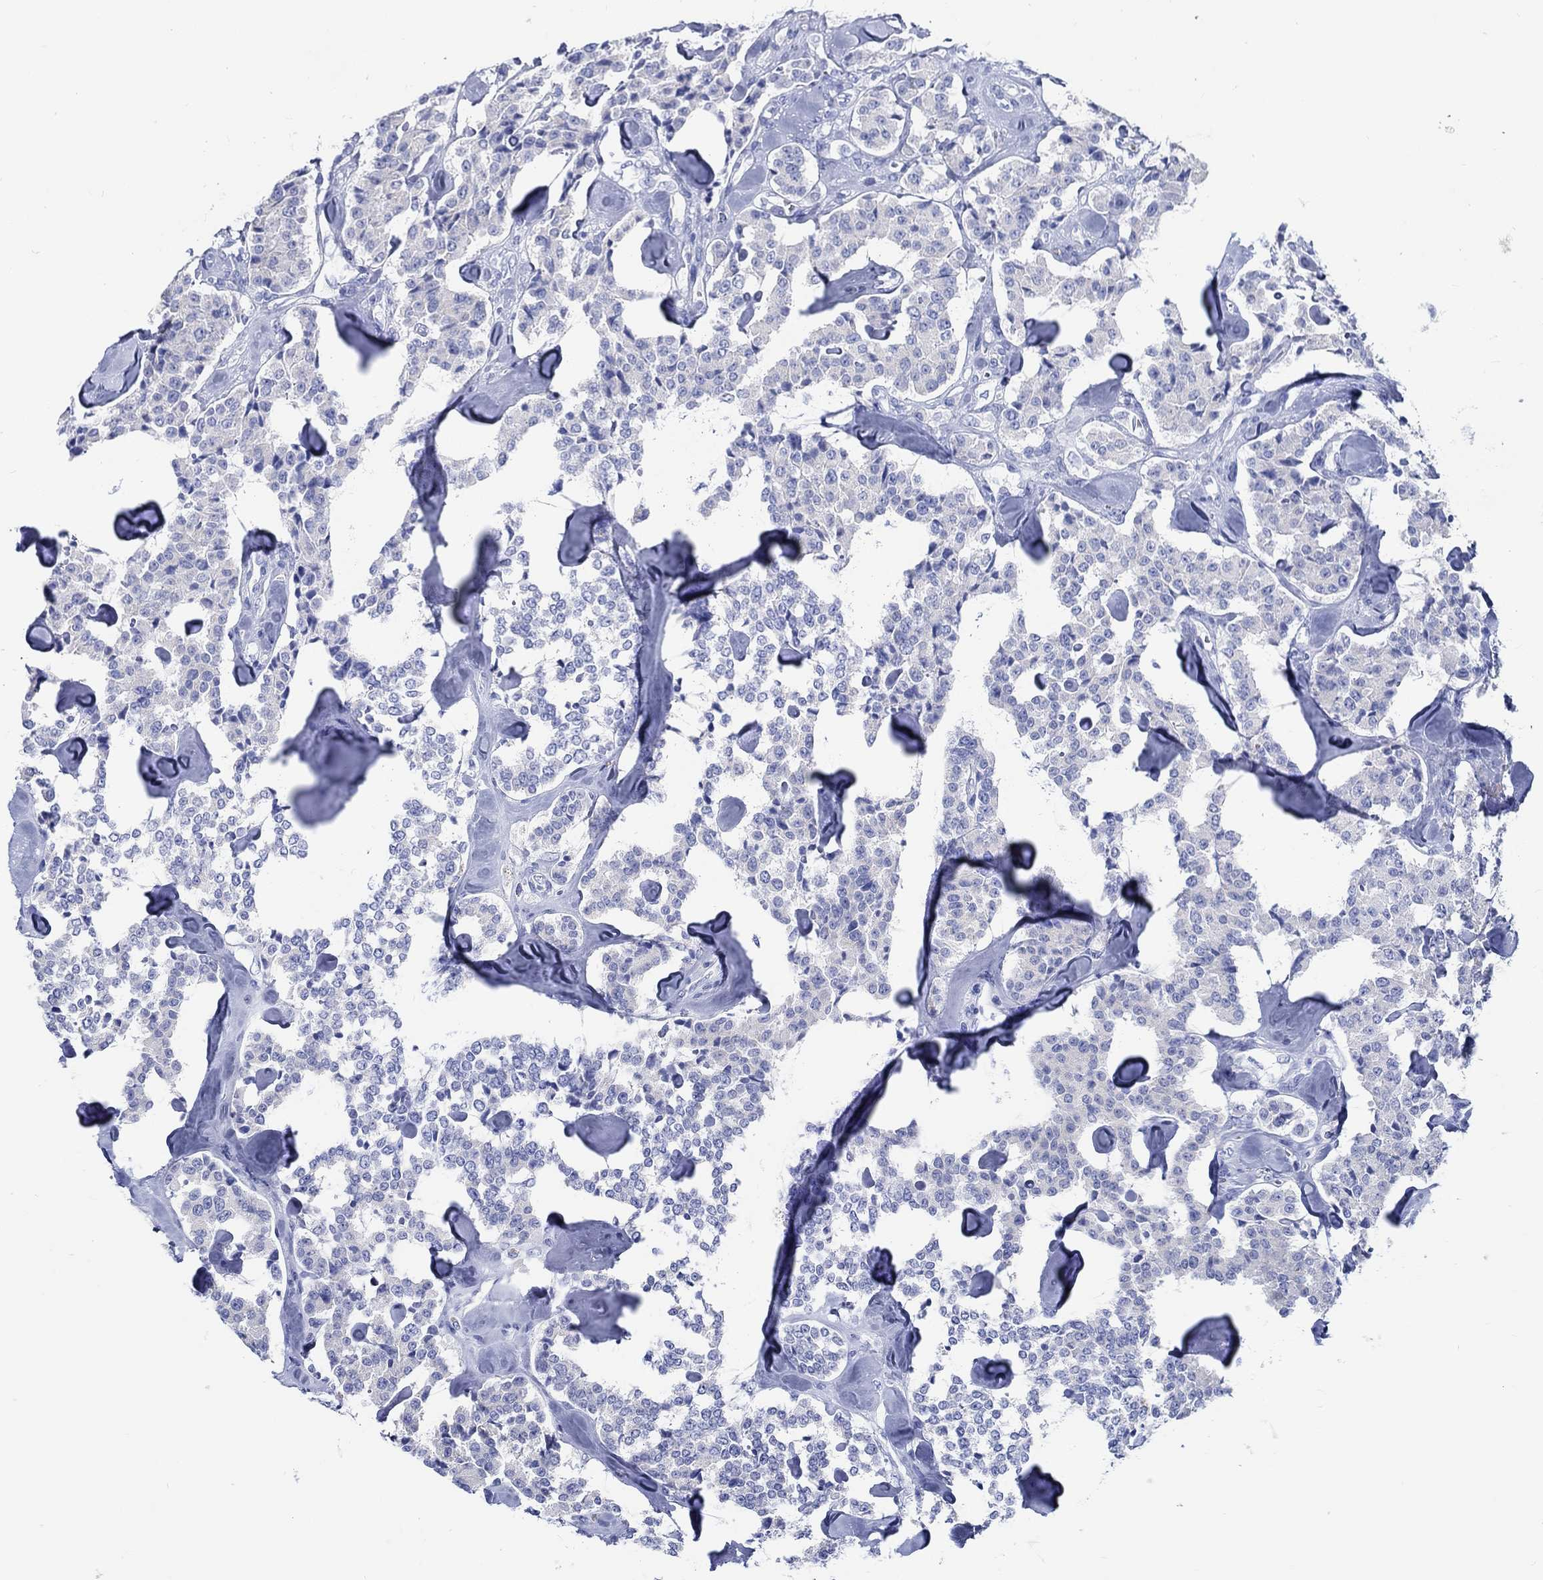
{"staining": {"intensity": "negative", "quantity": "none", "location": "none"}, "tissue": "carcinoid", "cell_type": "Tumor cells", "image_type": "cancer", "snomed": [{"axis": "morphology", "description": "Carcinoid, malignant, NOS"}, {"axis": "topography", "description": "Pancreas"}], "caption": "Tumor cells show no significant protein staining in carcinoid (malignant). The staining is performed using DAB brown chromogen with nuclei counter-stained in using hematoxylin.", "gene": "RD3L", "patient": {"sex": "male", "age": 41}}